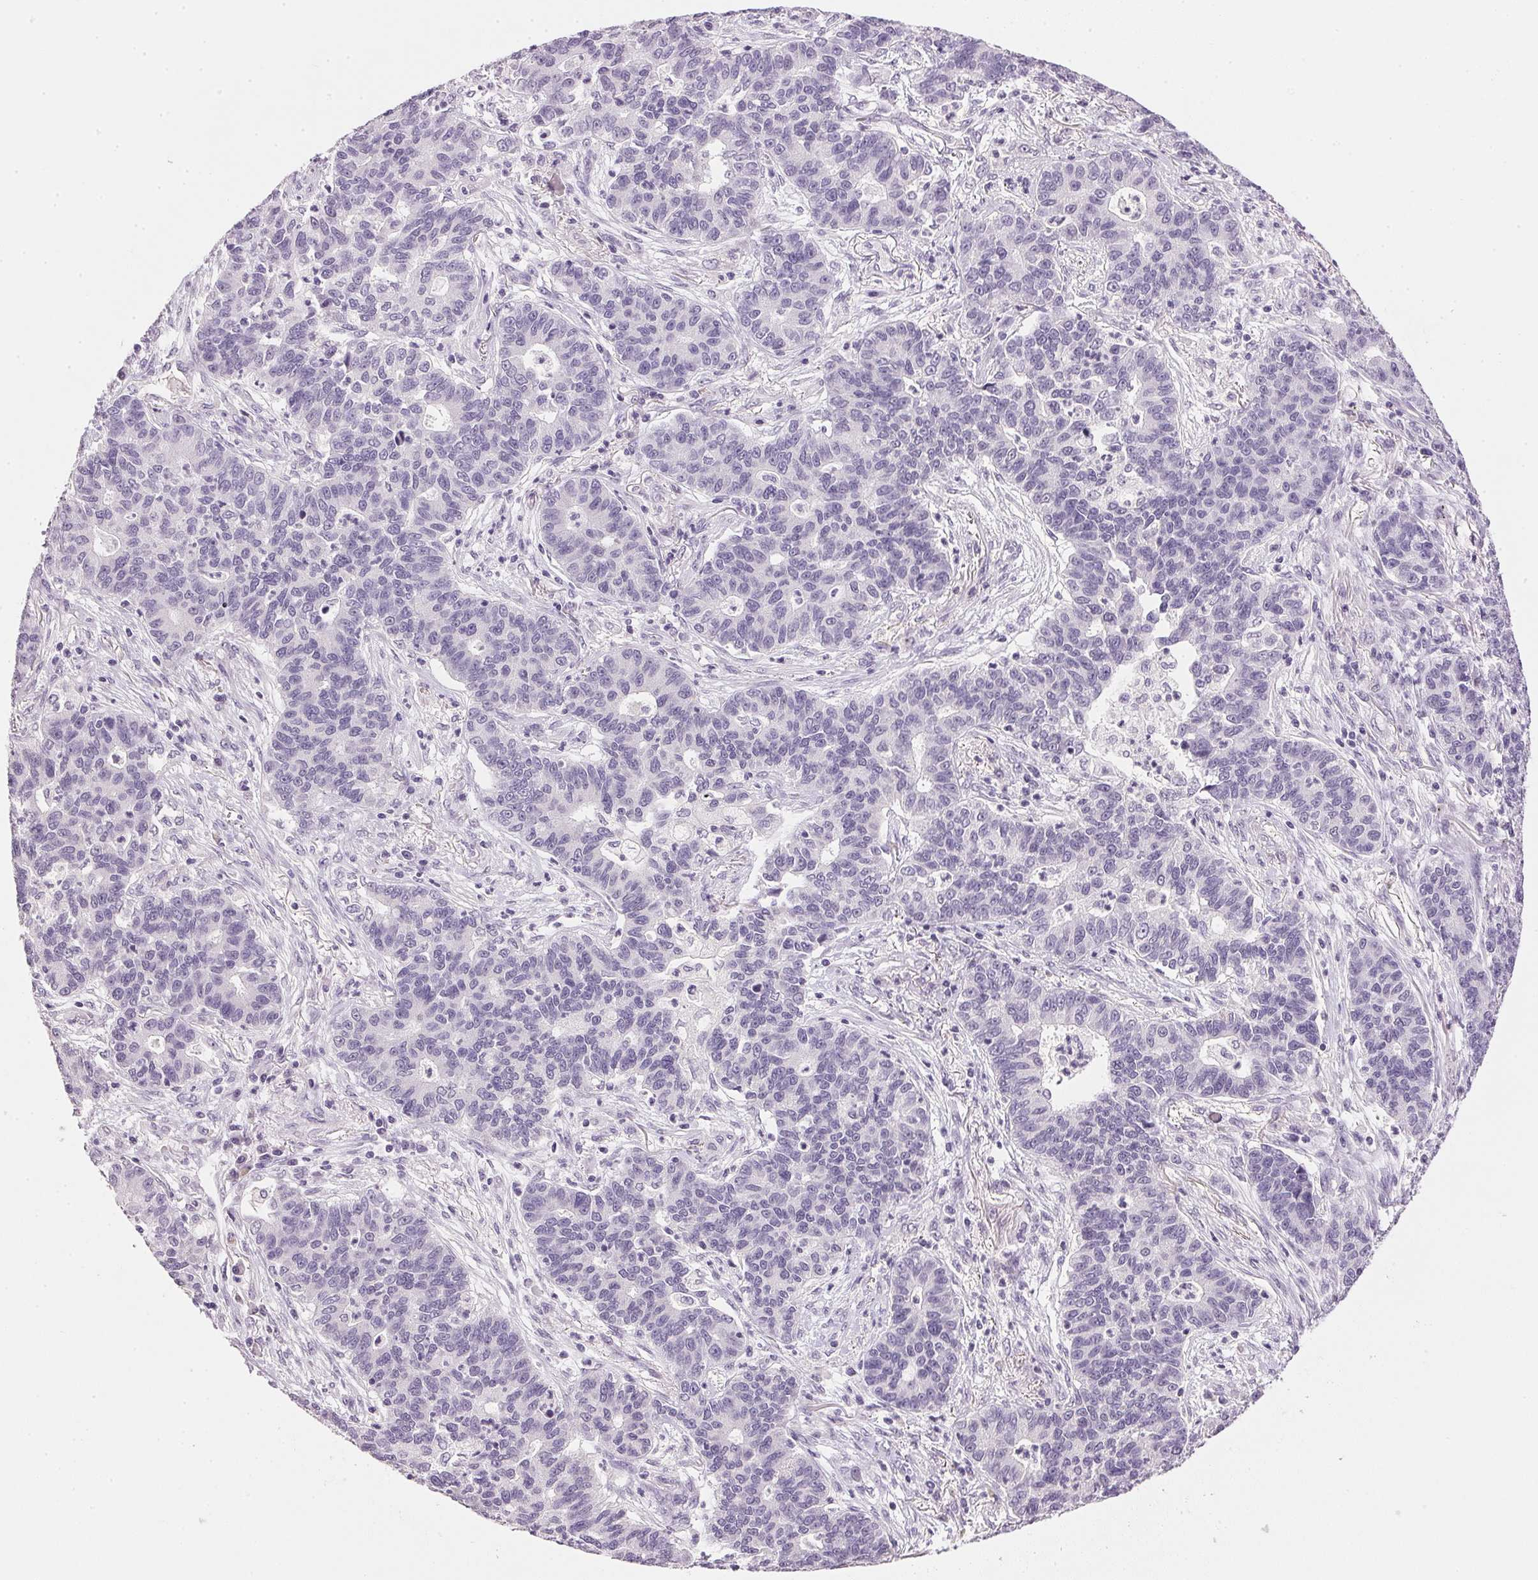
{"staining": {"intensity": "negative", "quantity": "none", "location": "none"}, "tissue": "lung cancer", "cell_type": "Tumor cells", "image_type": "cancer", "snomed": [{"axis": "morphology", "description": "Adenocarcinoma, NOS"}, {"axis": "topography", "description": "Lung"}], "caption": "Human lung cancer (adenocarcinoma) stained for a protein using IHC shows no expression in tumor cells.", "gene": "IGFBP1", "patient": {"sex": "female", "age": 57}}